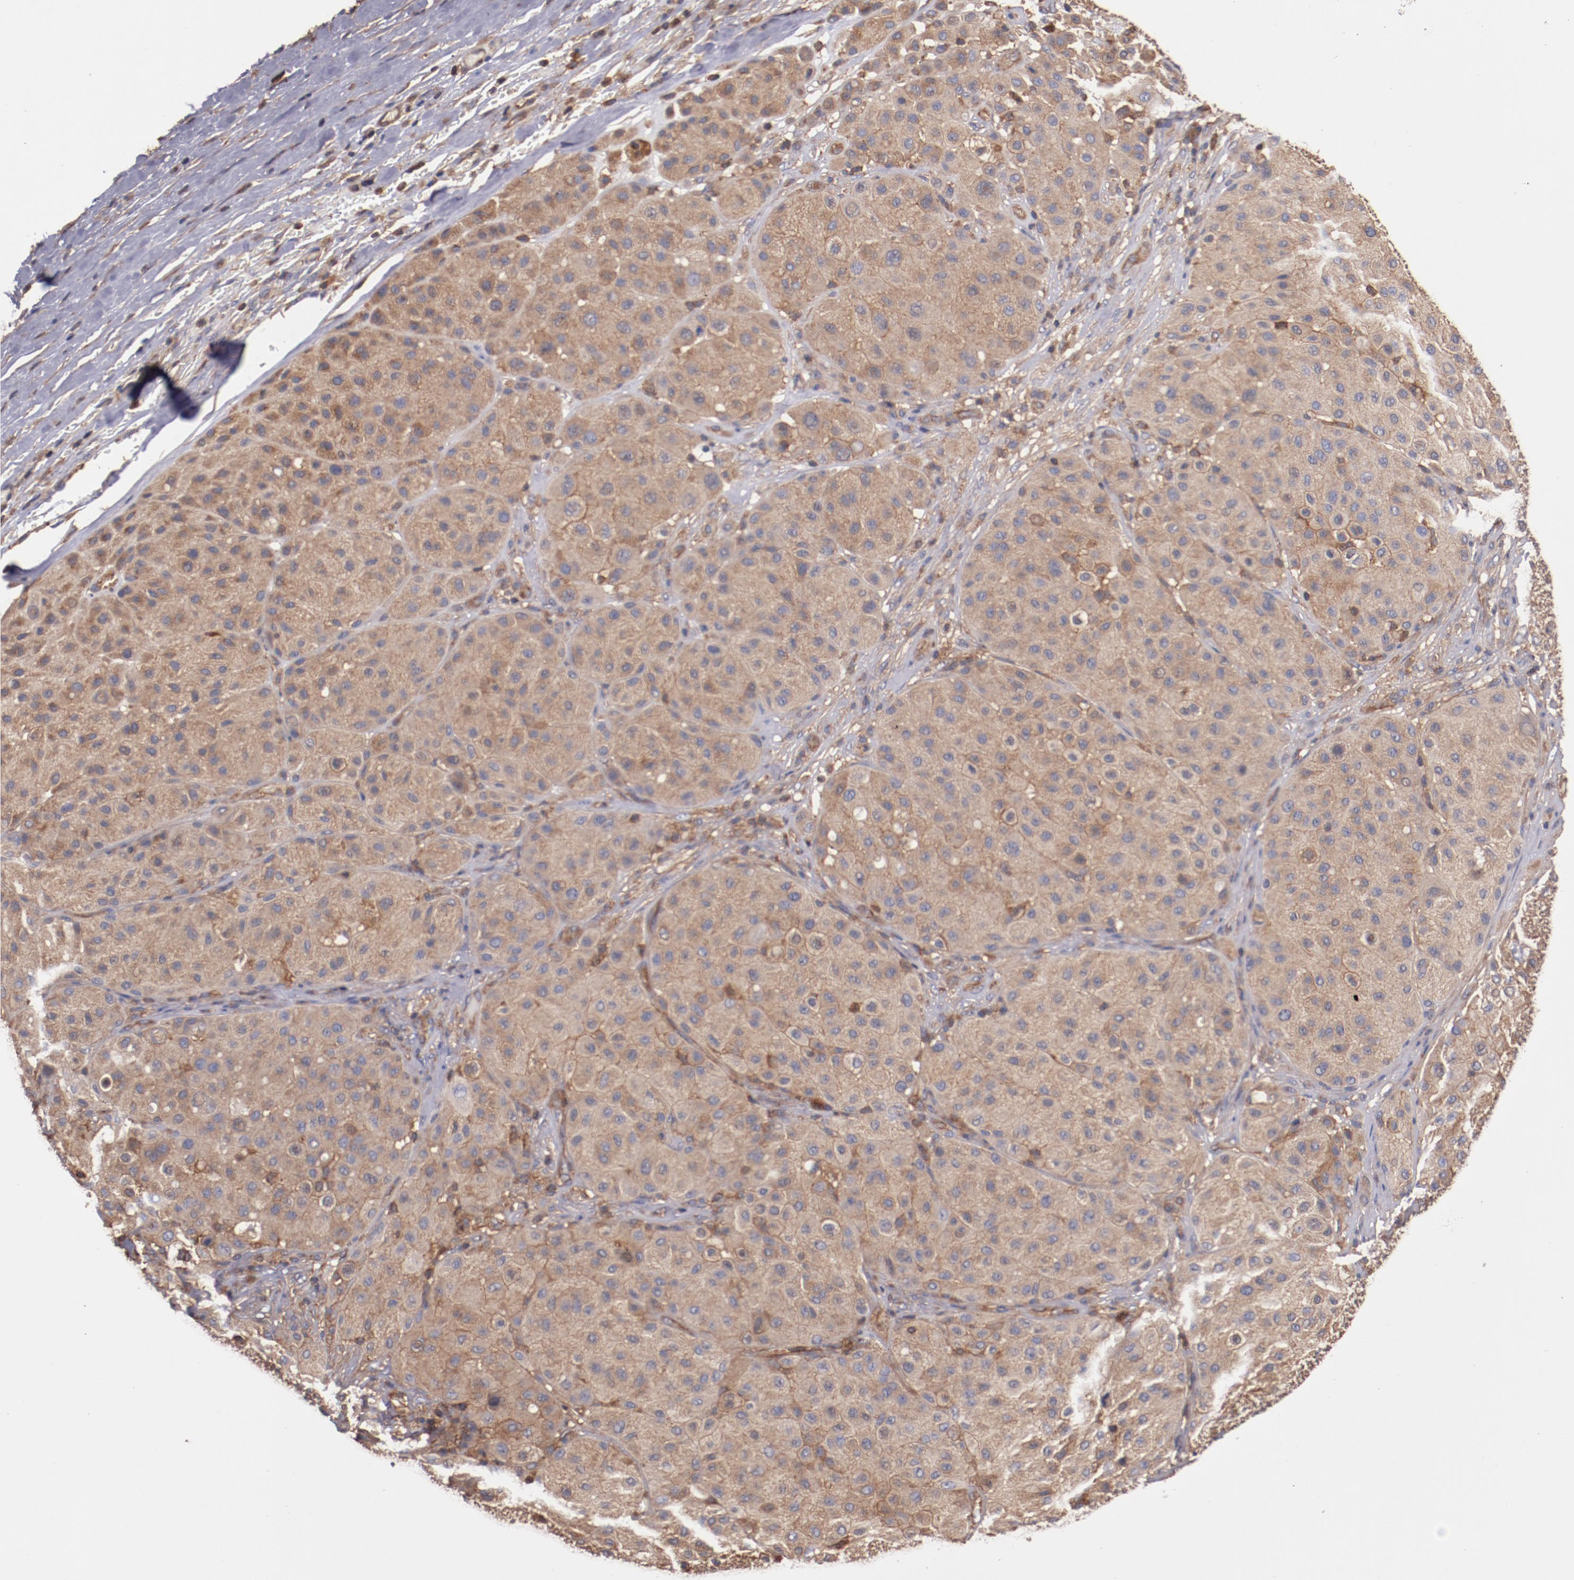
{"staining": {"intensity": "moderate", "quantity": ">75%", "location": "cytoplasmic/membranous"}, "tissue": "melanoma", "cell_type": "Tumor cells", "image_type": "cancer", "snomed": [{"axis": "morphology", "description": "Normal tissue, NOS"}, {"axis": "morphology", "description": "Malignant melanoma, Metastatic site"}, {"axis": "topography", "description": "Skin"}], "caption": "About >75% of tumor cells in human melanoma demonstrate moderate cytoplasmic/membranous protein staining as visualized by brown immunohistochemical staining.", "gene": "TMOD3", "patient": {"sex": "male", "age": 41}}